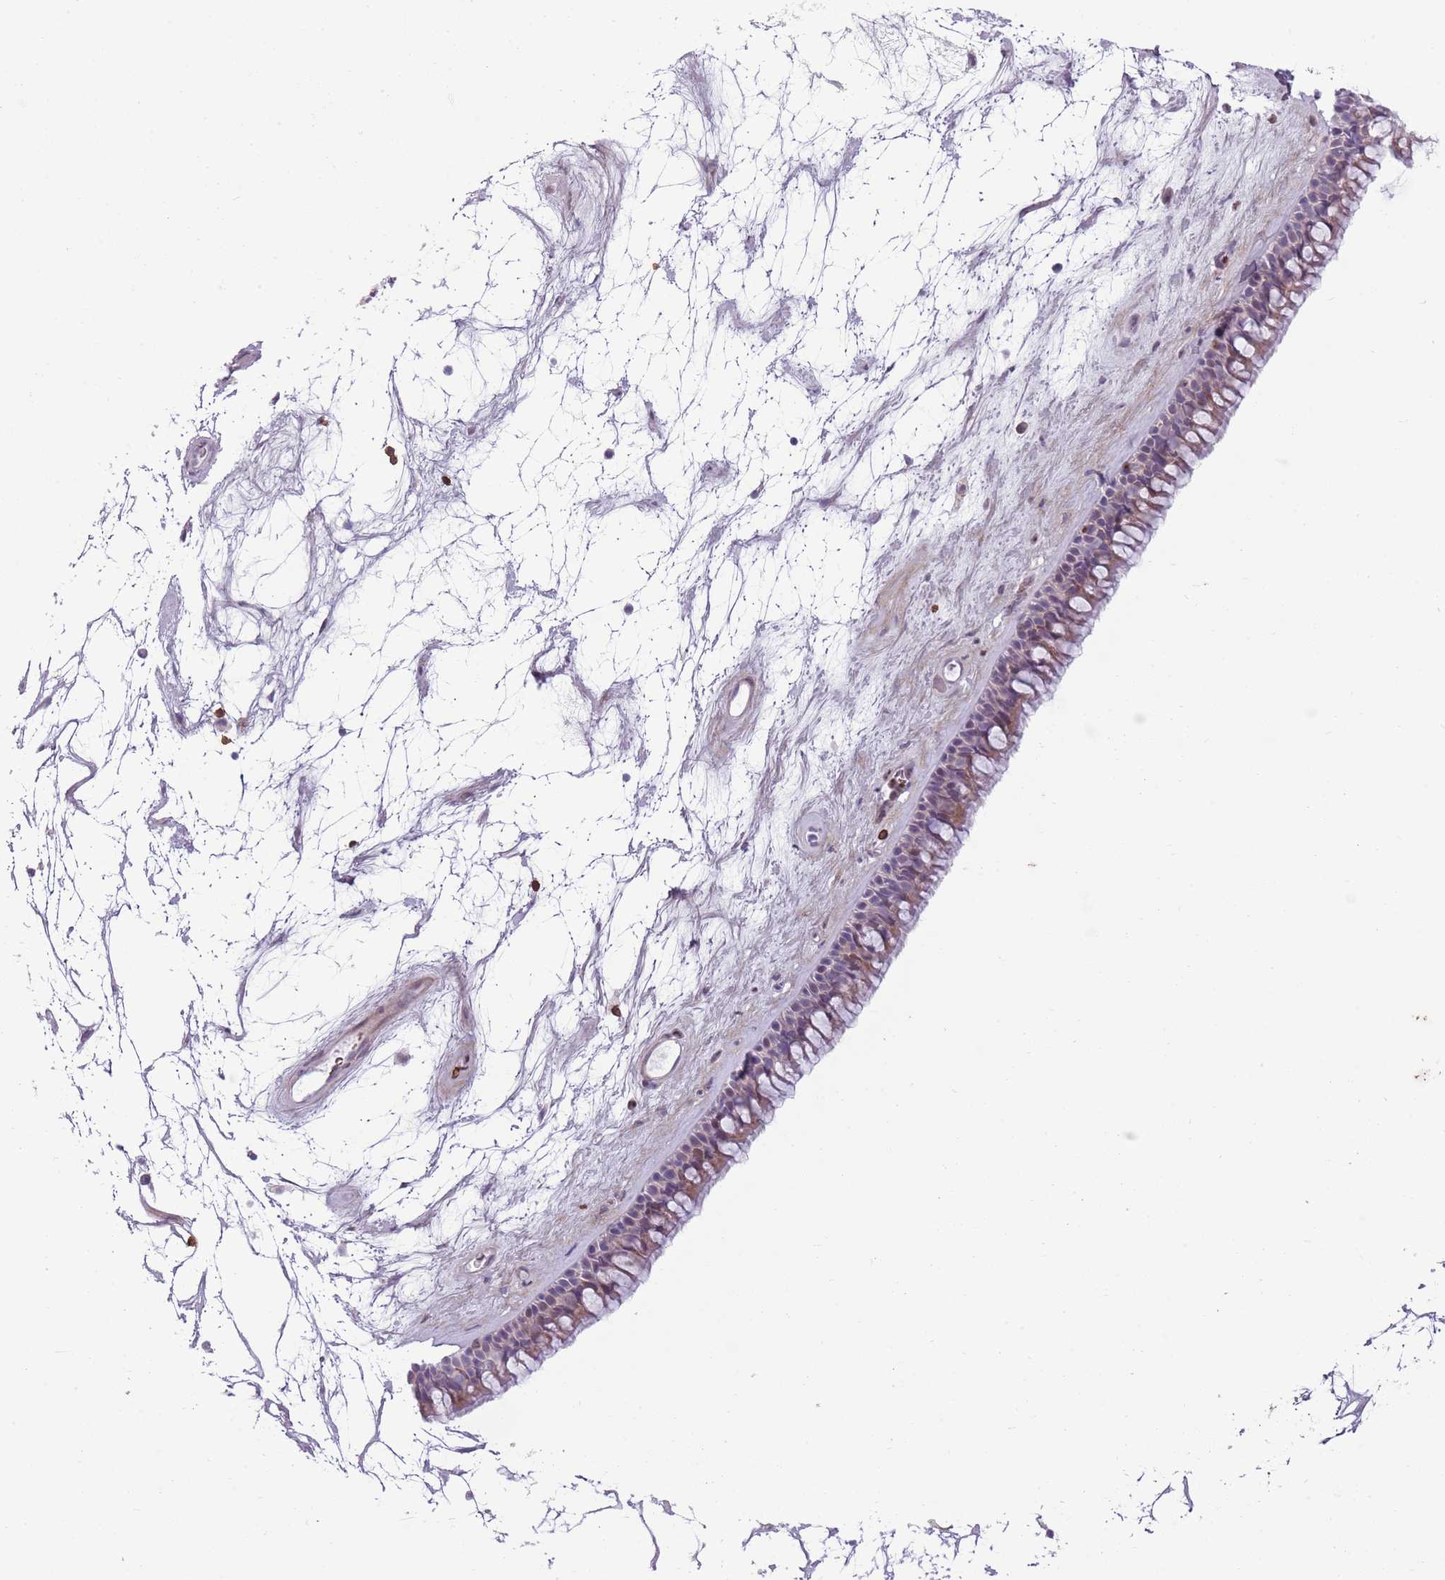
{"staining": {"intensity": "weak", "quantity": "25%-75%", "location": "cytoplasmic/membranous"}, "tissue": "nasopharynx", "cell_type": "Respiratory epithelial cells", "image_type": "normal", "snomed": [{"axis": "morphology", "description": "Normal tissue, NOS"}, {"axis": "topography", "description": "Nasopharynx"}], "caption": "A micrograph of human nasopharynx stained for a protein reveals weak cytoplasmic/membranous brown staining in respiratory epithelial cells.", "gene": "ZNF583", "patient": {"sex": "male", "age": 64}}